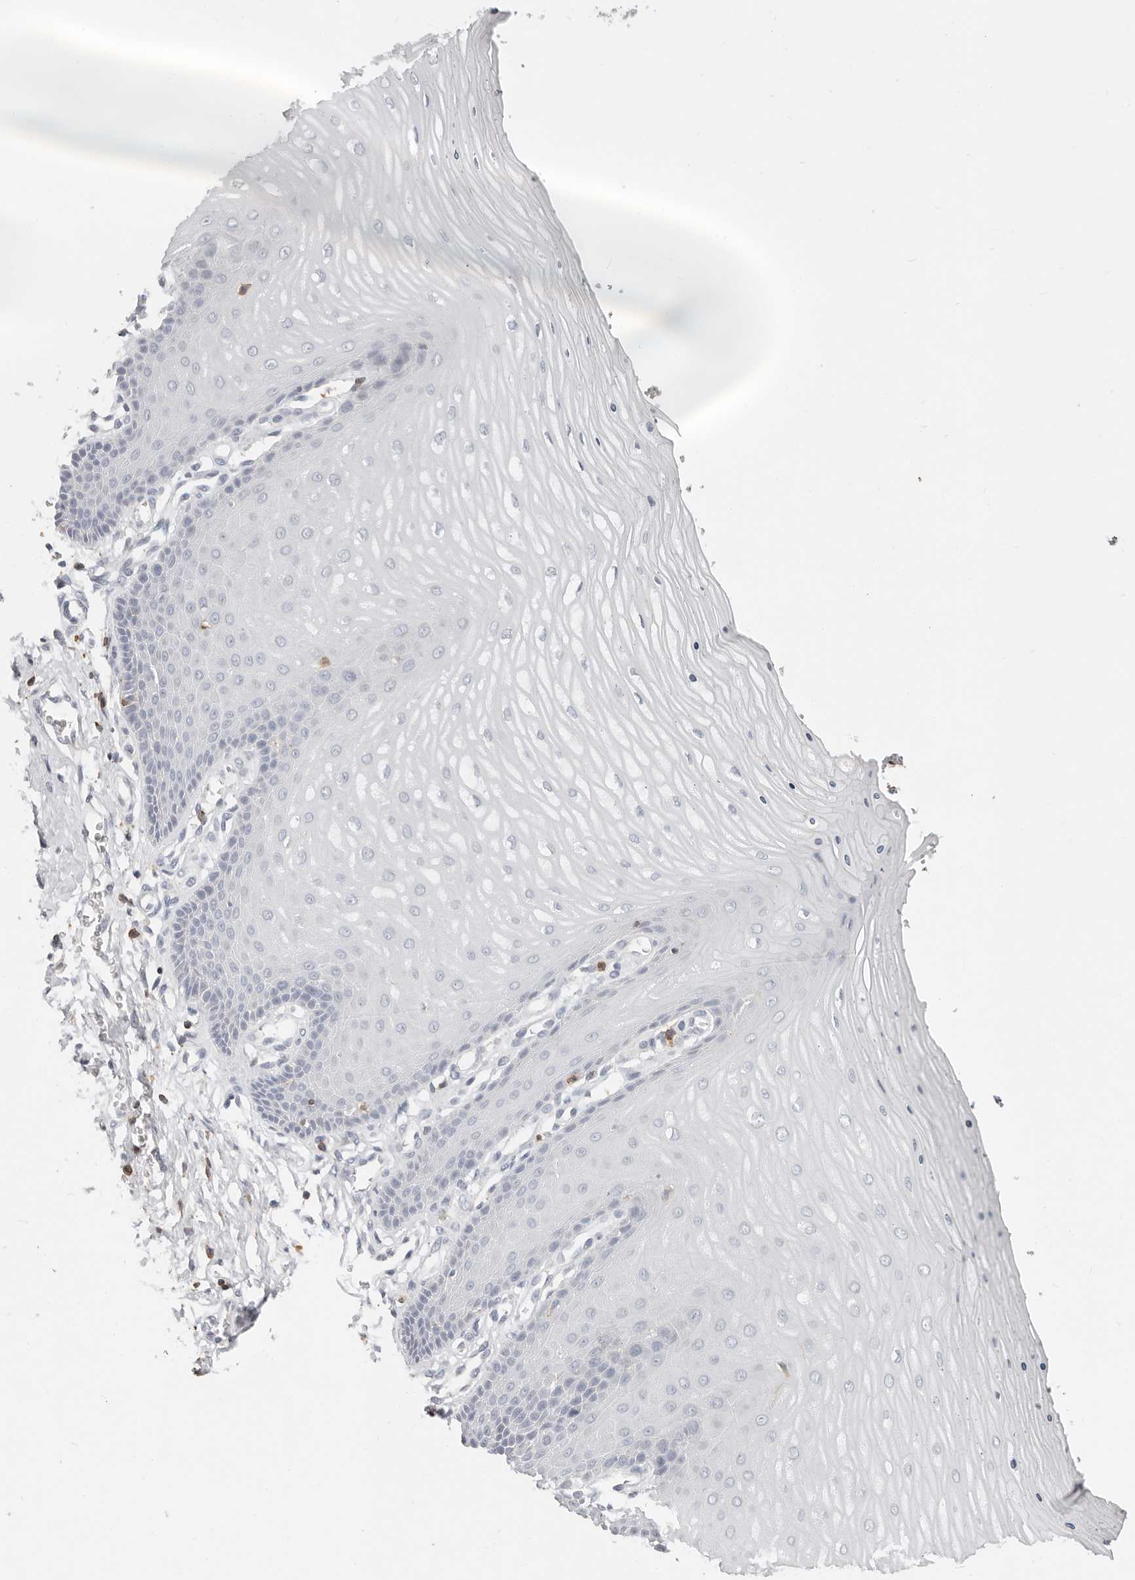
{"staining": {"intensity": "negative", "quantity": "none", "location": "none"}, "tissue": "cervix", "cell_type": "Glandular cells", "image_type": "normal", "snomed": [{"axis": "morphology", "description": "Normal tissue, NOS"}, {"axis": "topography", "description": "Cervix"}], "caption": "Human cervix stained for a protein using IHC exhibits no positivity in glandular cells.", "gene": "TMEM63B", "patient": {"sex": "female", "age": 55}}